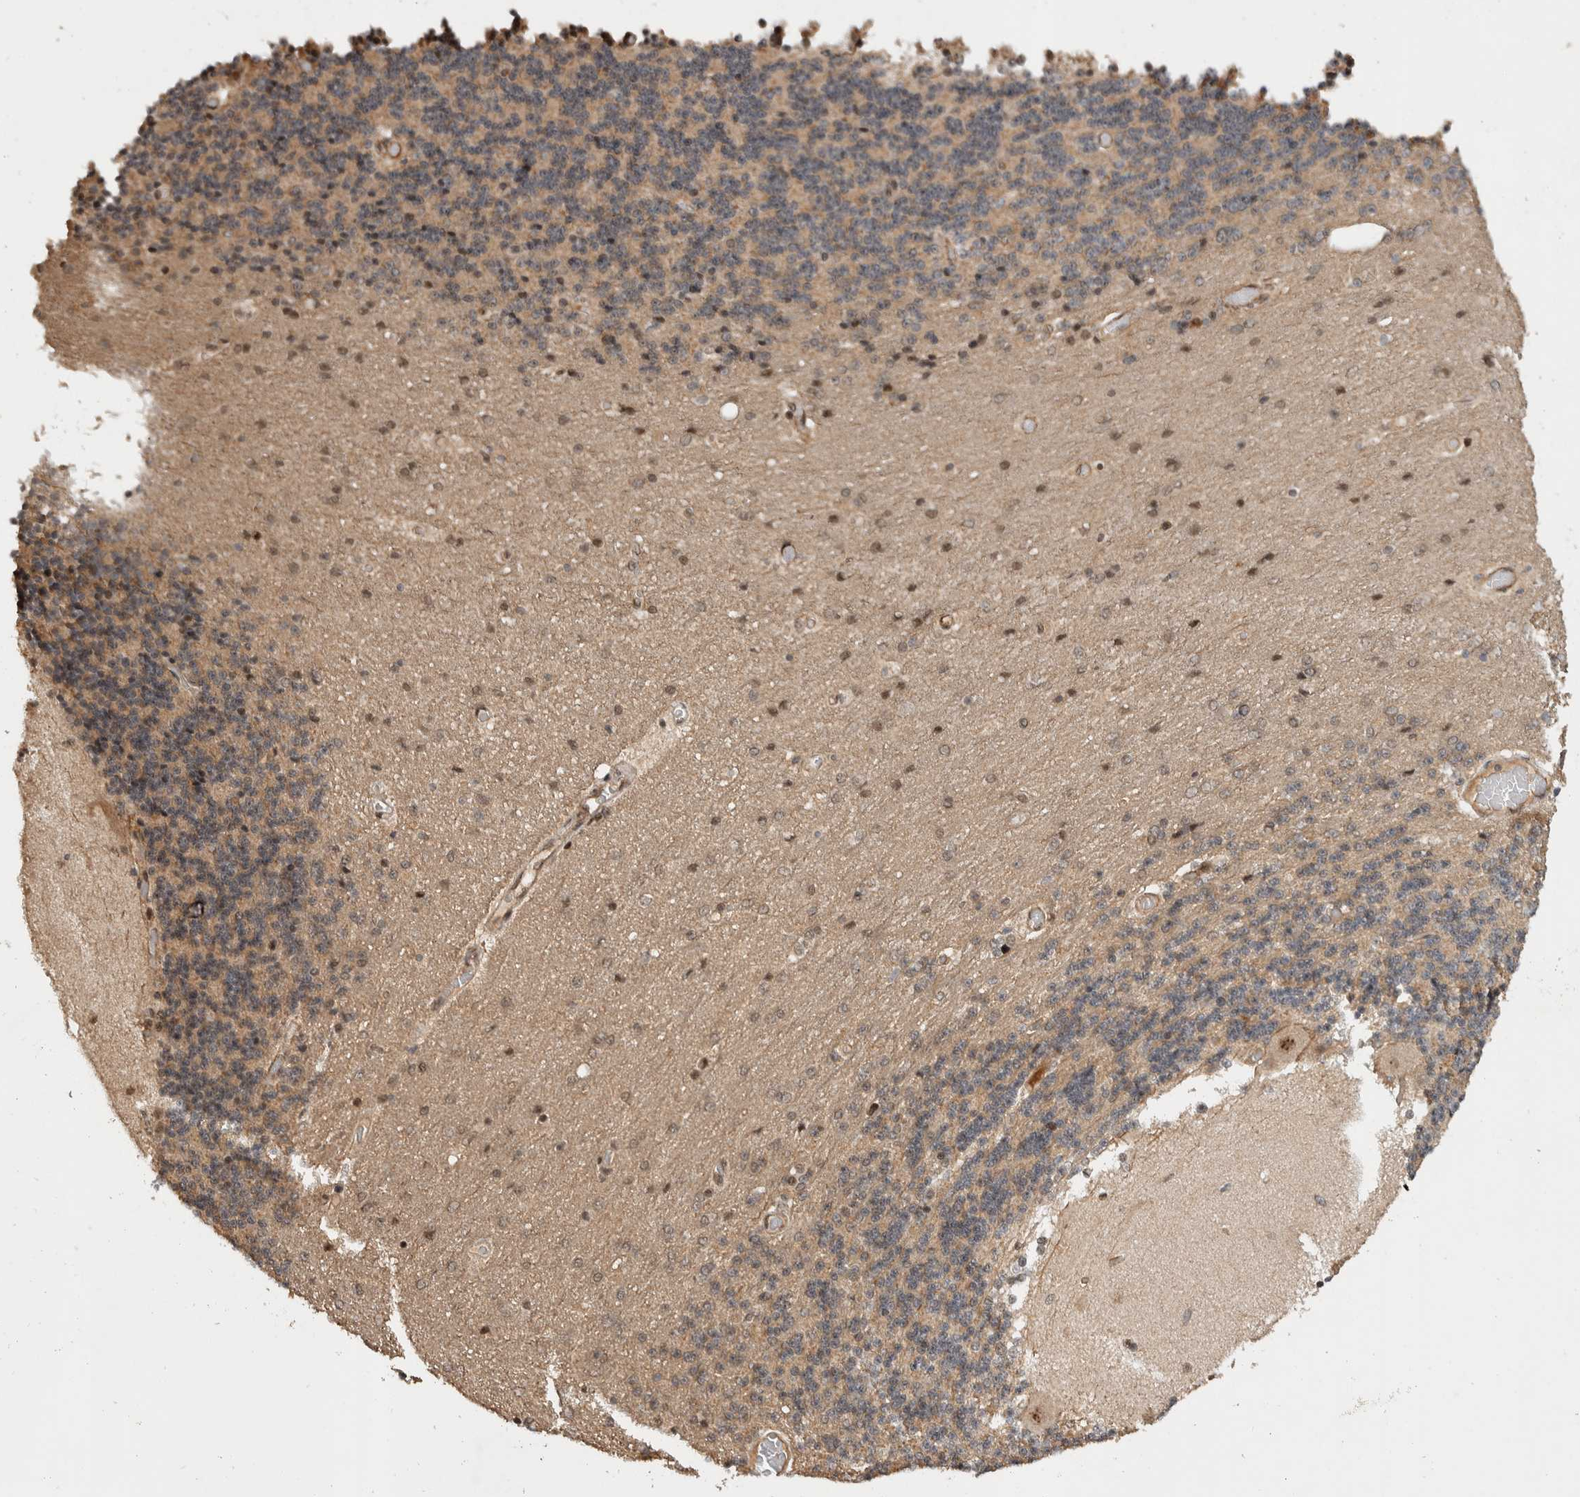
{"staining": {"intensity": "moderate", "quantity": ">75%", "location": "cytoplasmic/membranous"}, "tissue": "cerebellum", "cell_type": "Cells in granular layer", "image_type": "normal", "snomed": [{"axis": "morphology", "description": "Normal tissue, NOS"}, {"axis": "topography", "description": "Cerebellum"}], "caption": "Immunohistochemistry (IHC) image of unremarkable human cerebellum stained for a protein (brown), which displays medium levels of moderate cytoplasmic/membranous positivity in about >75% of cells in granular layer.", "gene": "TOR1B", "patient": {"sex": "female", "age": 54}}